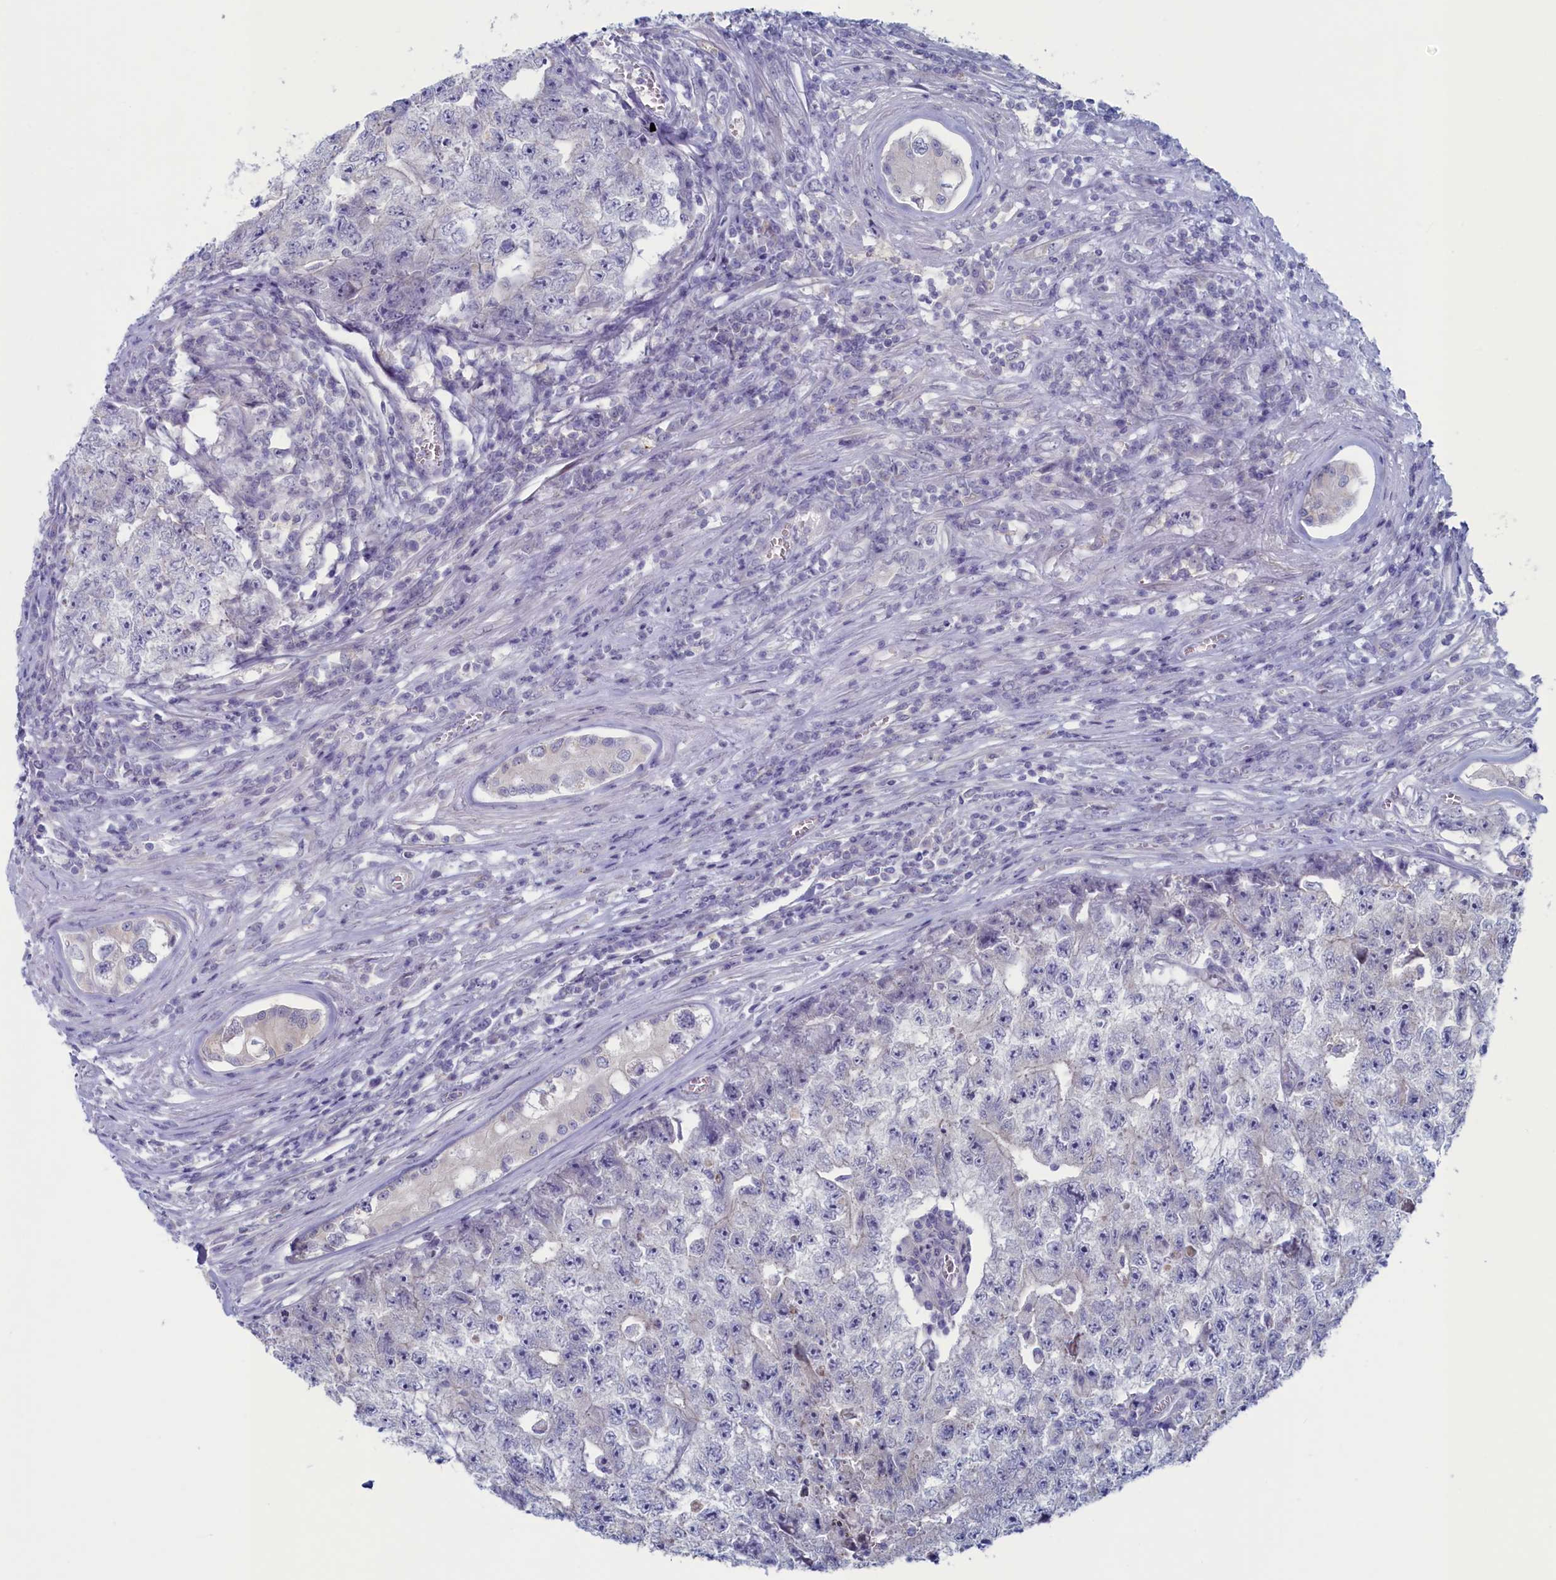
{"staining": {"intensity": "negative", "quantity": "none", "location": "none"}, "tissue": "testis cancer", "cell_type": "Tumor cells", "image_type": "cancer", "snomed": [{"axis": "morphology", "description": "Carcinoma, Embryonal, NOS"}, {"axis": "topography", "description": "Testis"}], "caption": "The IHC image has no significant positivity in tumor cells of embryonal carcinoma (testis) tissue.", "gene": "WDR76", "patient": {"sex": "male", "age": 17}}